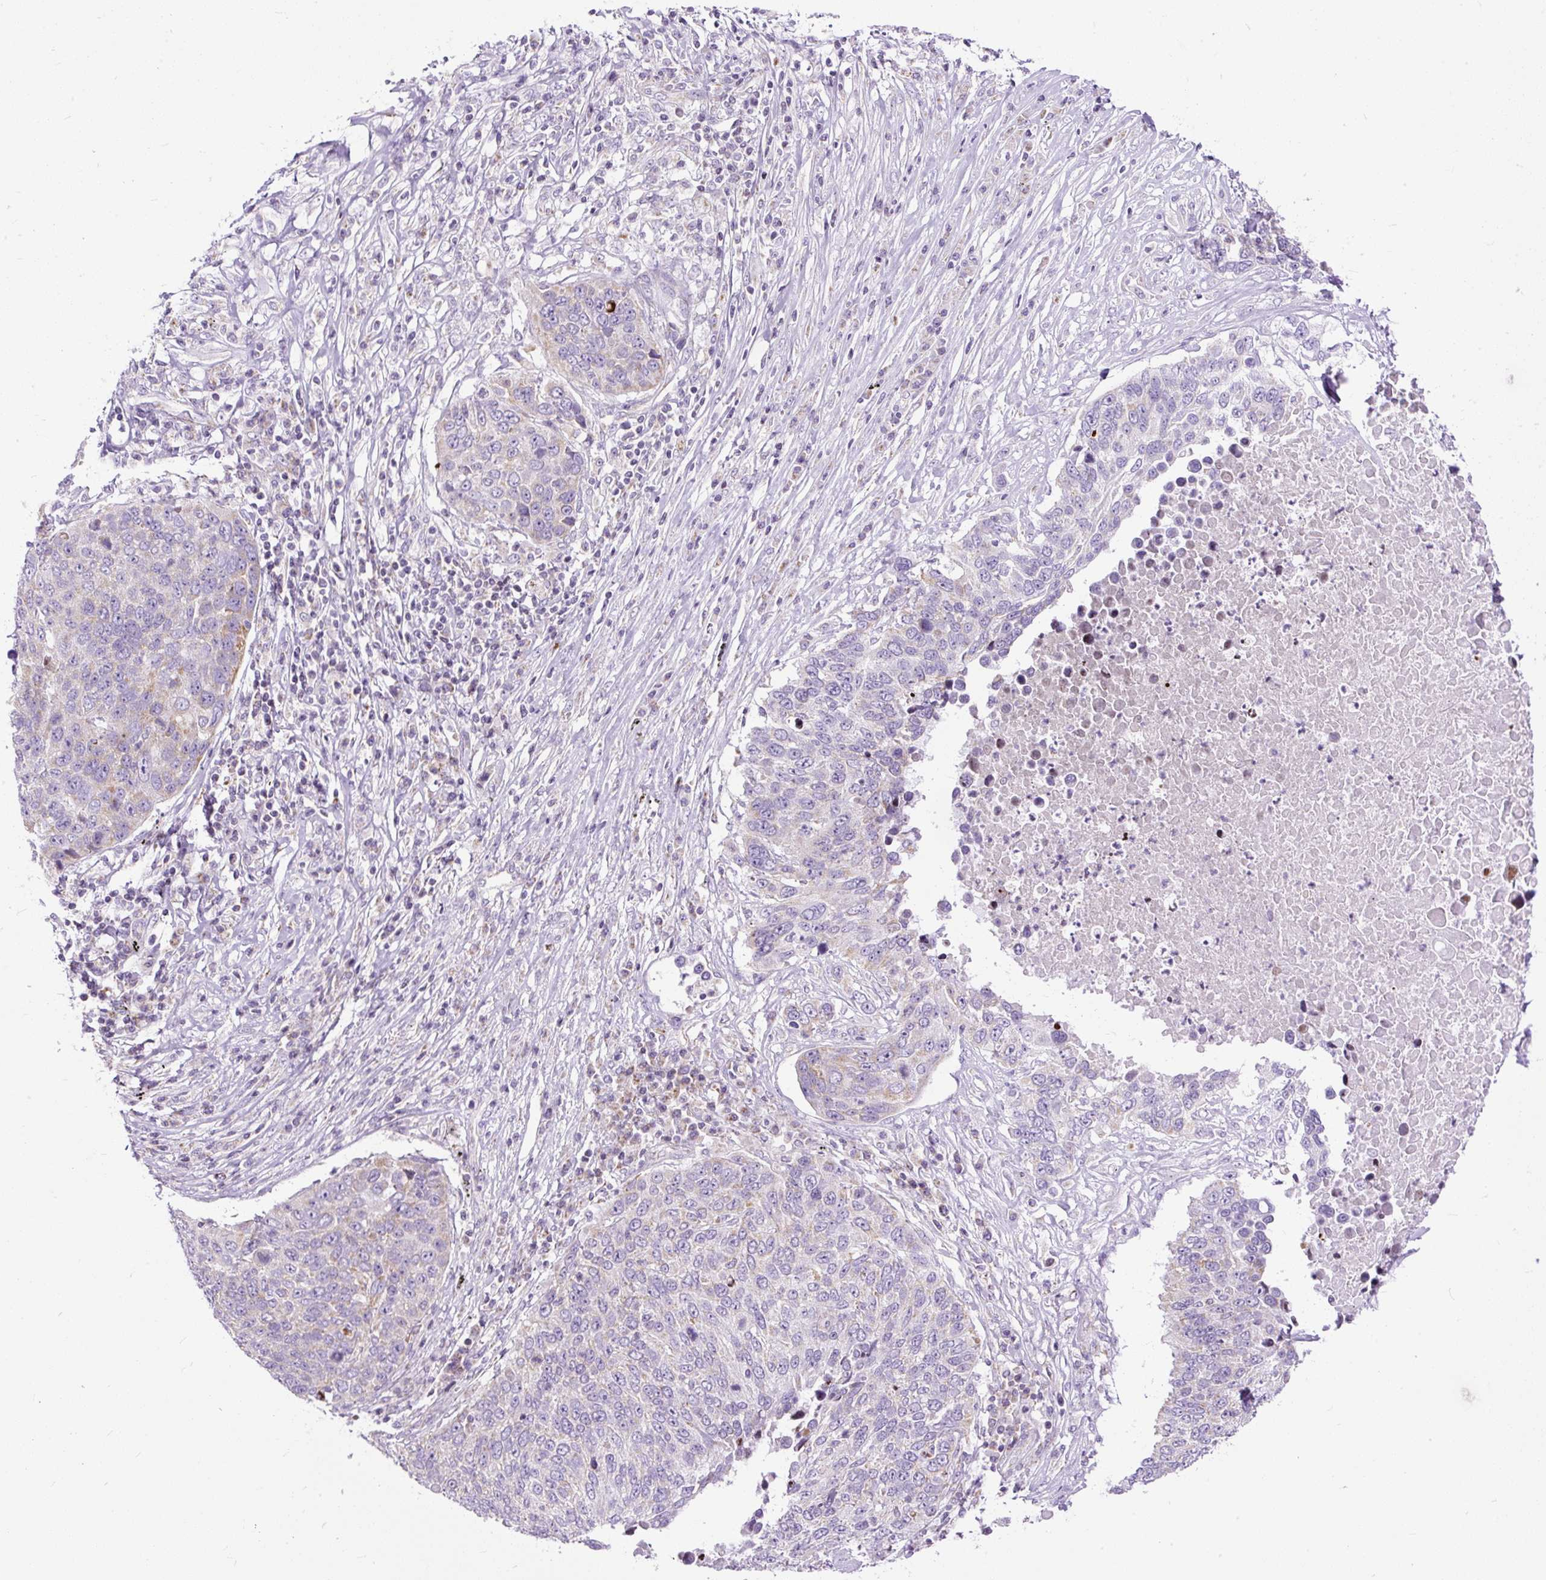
{"staining": {"intensity": "weak", "quantity": "<25%", "location": "cytoplasmic/membranous"}, "tissue": "lung cancer", "cell_type": "Tumor cells", "image_type": "cancer", "snomed": [{"axis": "morphology", "description": "Squamous cell carcinoma, NOS"}, {"axis": "topography", "description": "Lung"}], "caption": "This is an IHC histopathology image of human lung cancer (squamous cell carcinoma). There is no expression in tumor cells.", "gene": "FMC1", "patient": {"sex": "male", "age": 66}}